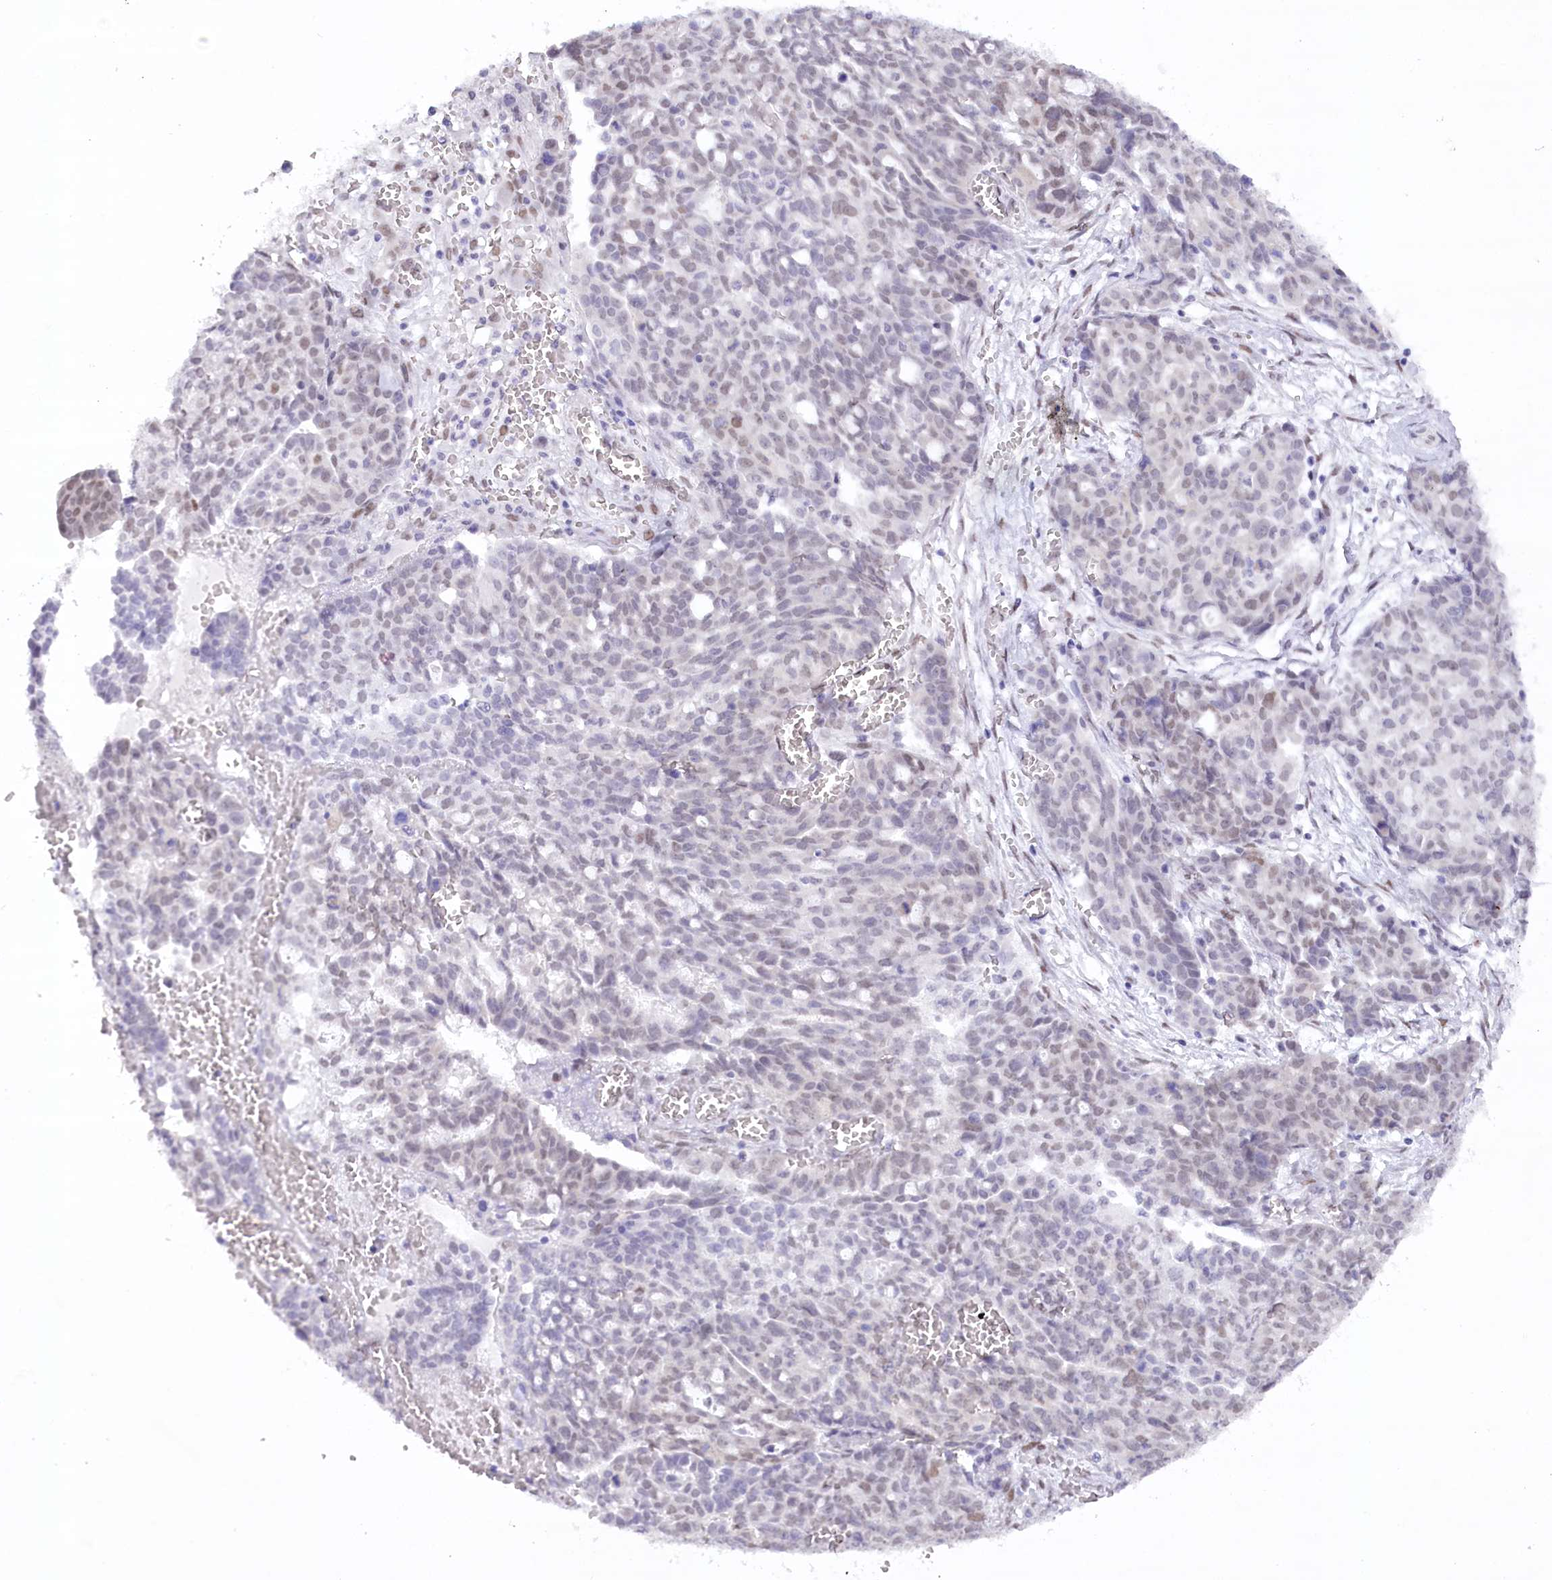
{"staining": {"intensity": "negative", "quantity": "none", "location": "none"}, "tissue": "ovarian cancer", "cell_type": "Tumor cells", "image_type": "cancer", "snomed": [{"axis": "morphology", "description": "Cystadenocarcinoma, serous, NOS"}, {"axis": "topography", "description": "Soft tissue"}, {"axis": "topography", "description": "Ovary"}], "caption": "This is an IHC photomicrograph of human ovarian cancer. There is no staining in tumor cells.", "gene": "HNRNPA0", "patient": {"sex": "female", "age": 57}}